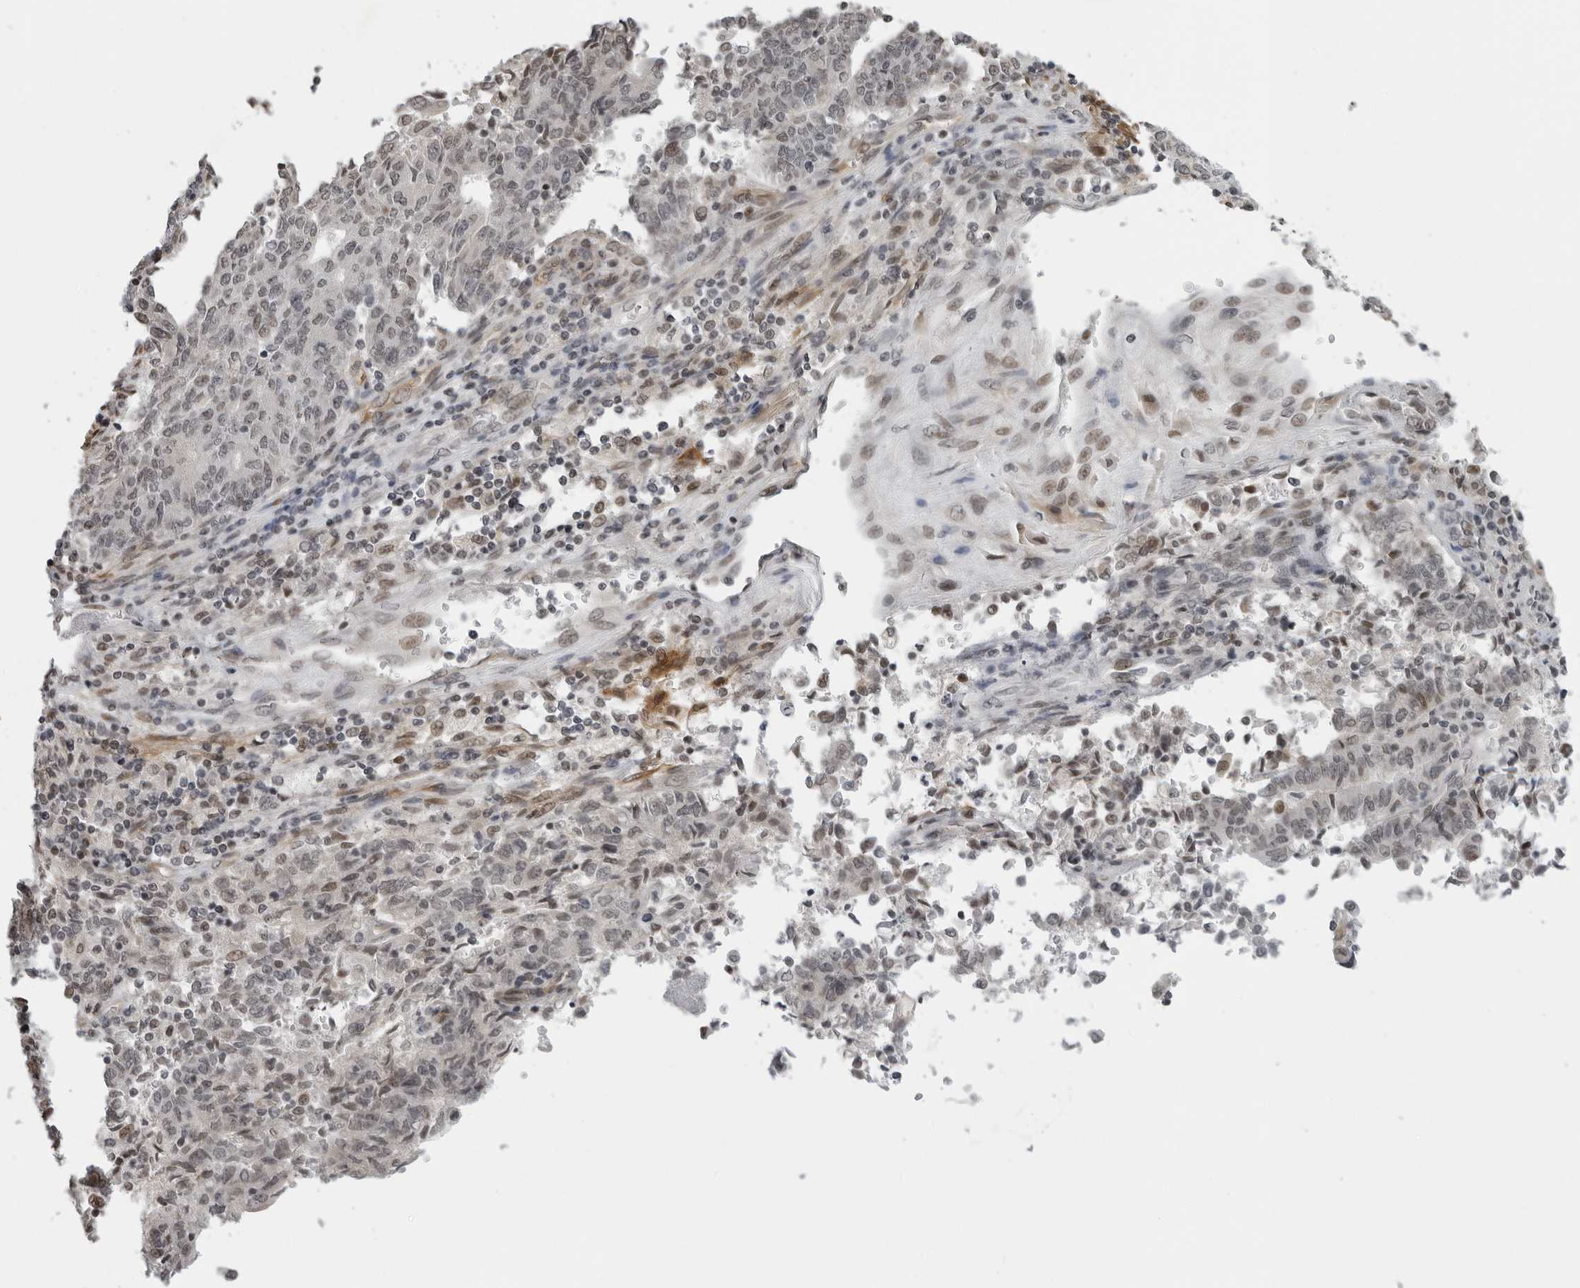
{"staining": {"intensity": "weak", "quantity": ">75%", "location": "nuclear"}, "tissue": "endometrial cancer", "cell_type": "Tumor cells", "image_type": "cancer", "snomed": [{"axis": "morphology", "description": "Adenocarcinoma, NOS"}, {"axis": "topography", "description": "Endometrium"}], "caption": "A brown stain highlights weak nuclear staining of a protein in endometrial cancer (adenocarcinoma) tumor cells.", "gene": "MAF", "patient": {"sex": "female", "age": 80}}